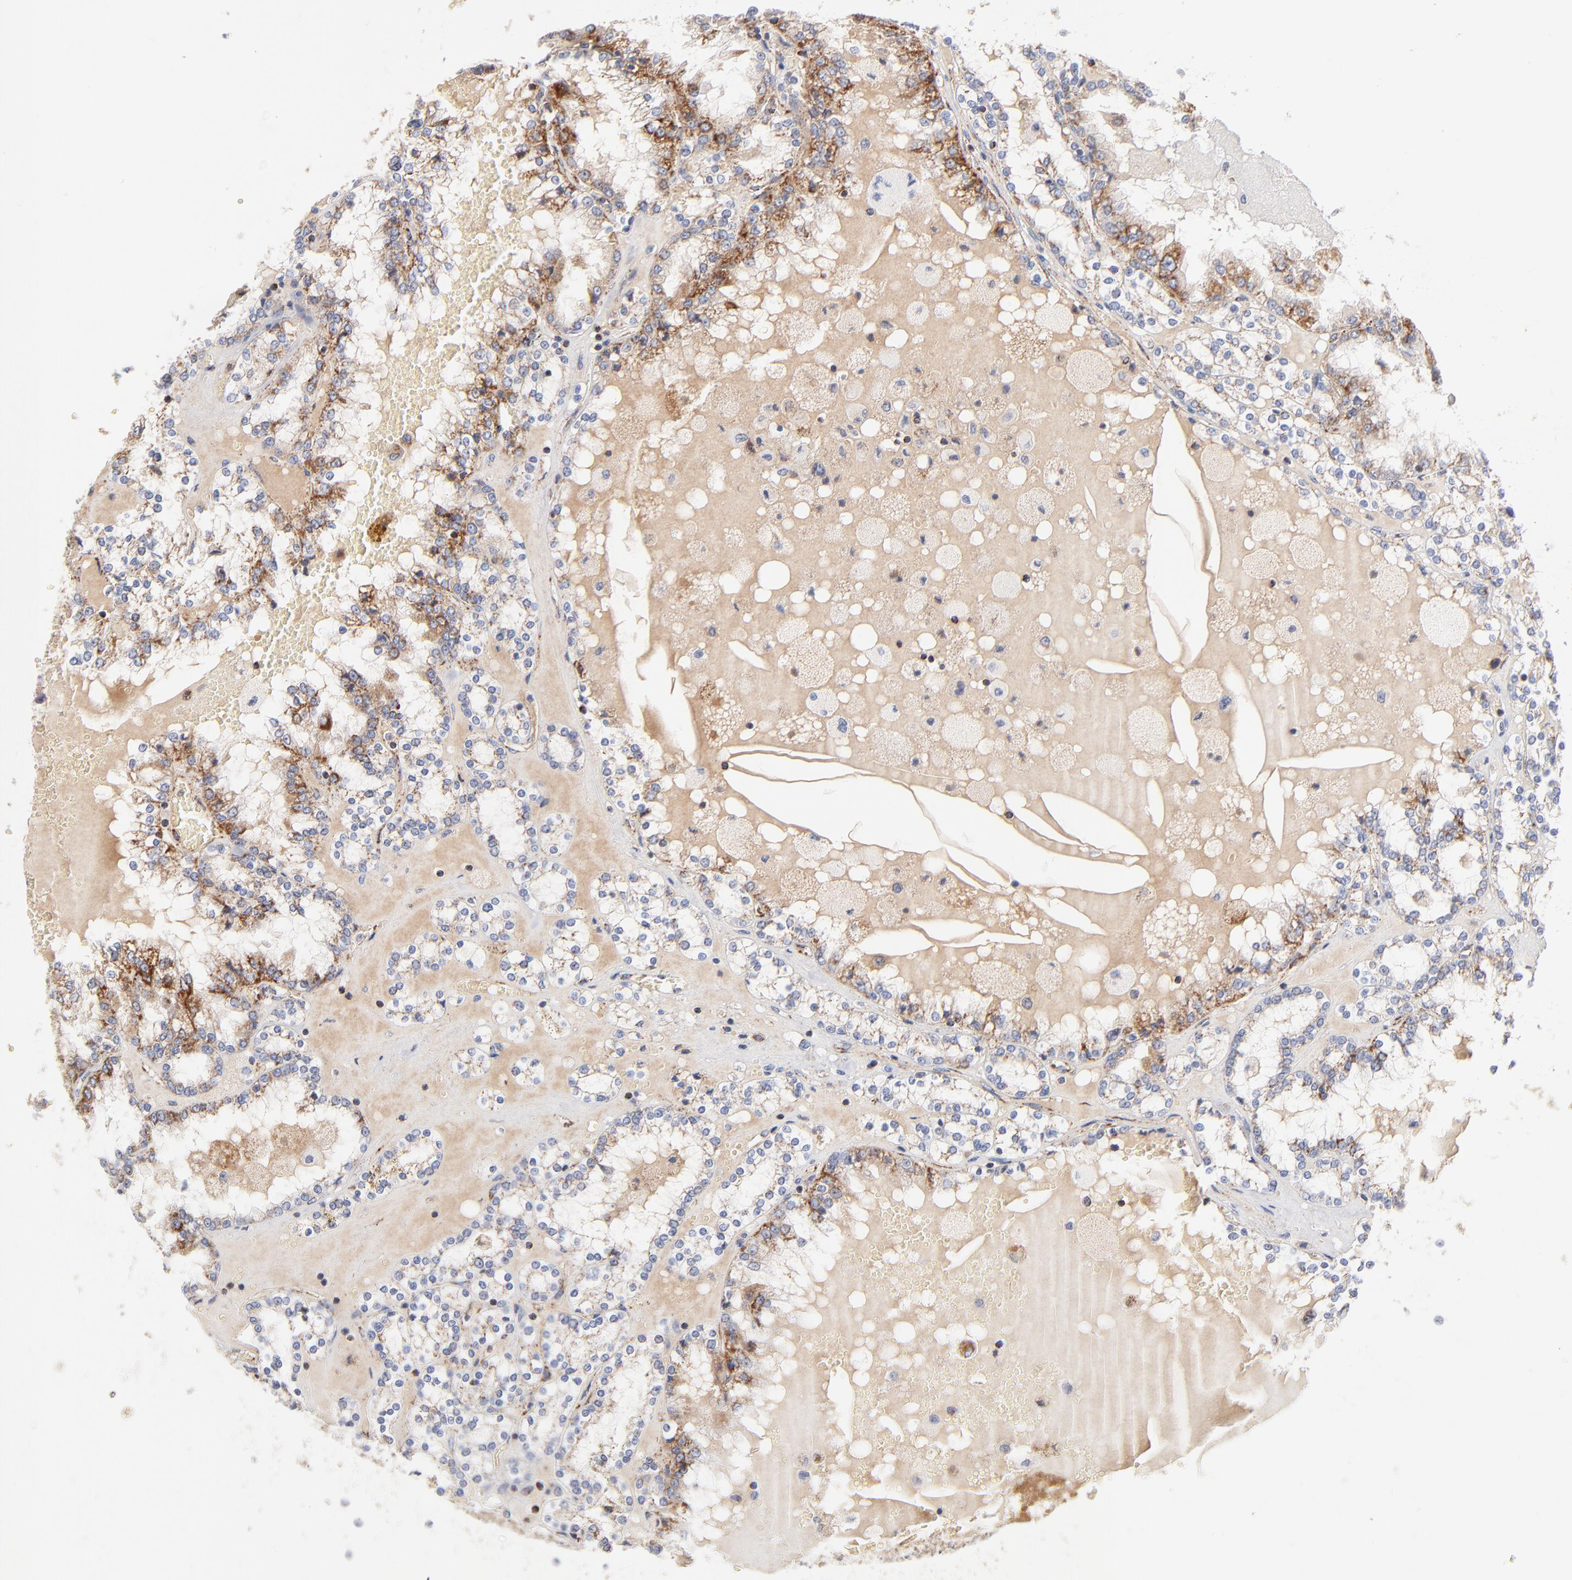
{"staining": {"intensity": "moderate", "quantity": ">75%", "location": "cytoplasmic/membranous"}, "tissue": "renal cancer", "cell_type": "Tumor cells", "image_type": "cancer", "snomed": [{"axis": "morphology", "description": "Adenocarcinoma, NOS"}, {"axis": "topography", "description": "Kidney"}], "caption": "This is an image of immunohistochemistry staining of adenocarcinoma (renal), which shows moderate staining in the cytoplasmic/membranous of tumor cells.", "gene": "DLAT", "patient": {"sex": "female", "age": 56}}